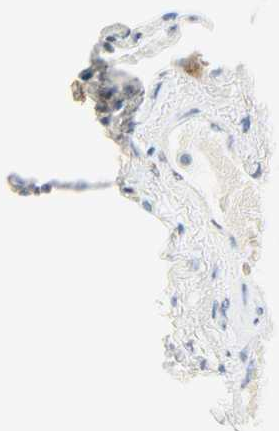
{"staining": {"intensity": "weak", "quantity": "<25%", "location": "nuclear"}, "tissue": "lung", "cell_type": "Alveolar cells", "image_type": "normal", "snomed": [{"axis": "morphology", "description": "Normal tissue, NOS"}, {"axis": "topography", "description": "Lung"}], "caption": "Human lung stained for a protein using immunohistochemistry demonstrates no expression in alveolar cells.", "gene": "JUNB", "patient": {"sex": "female", "age": 49}}